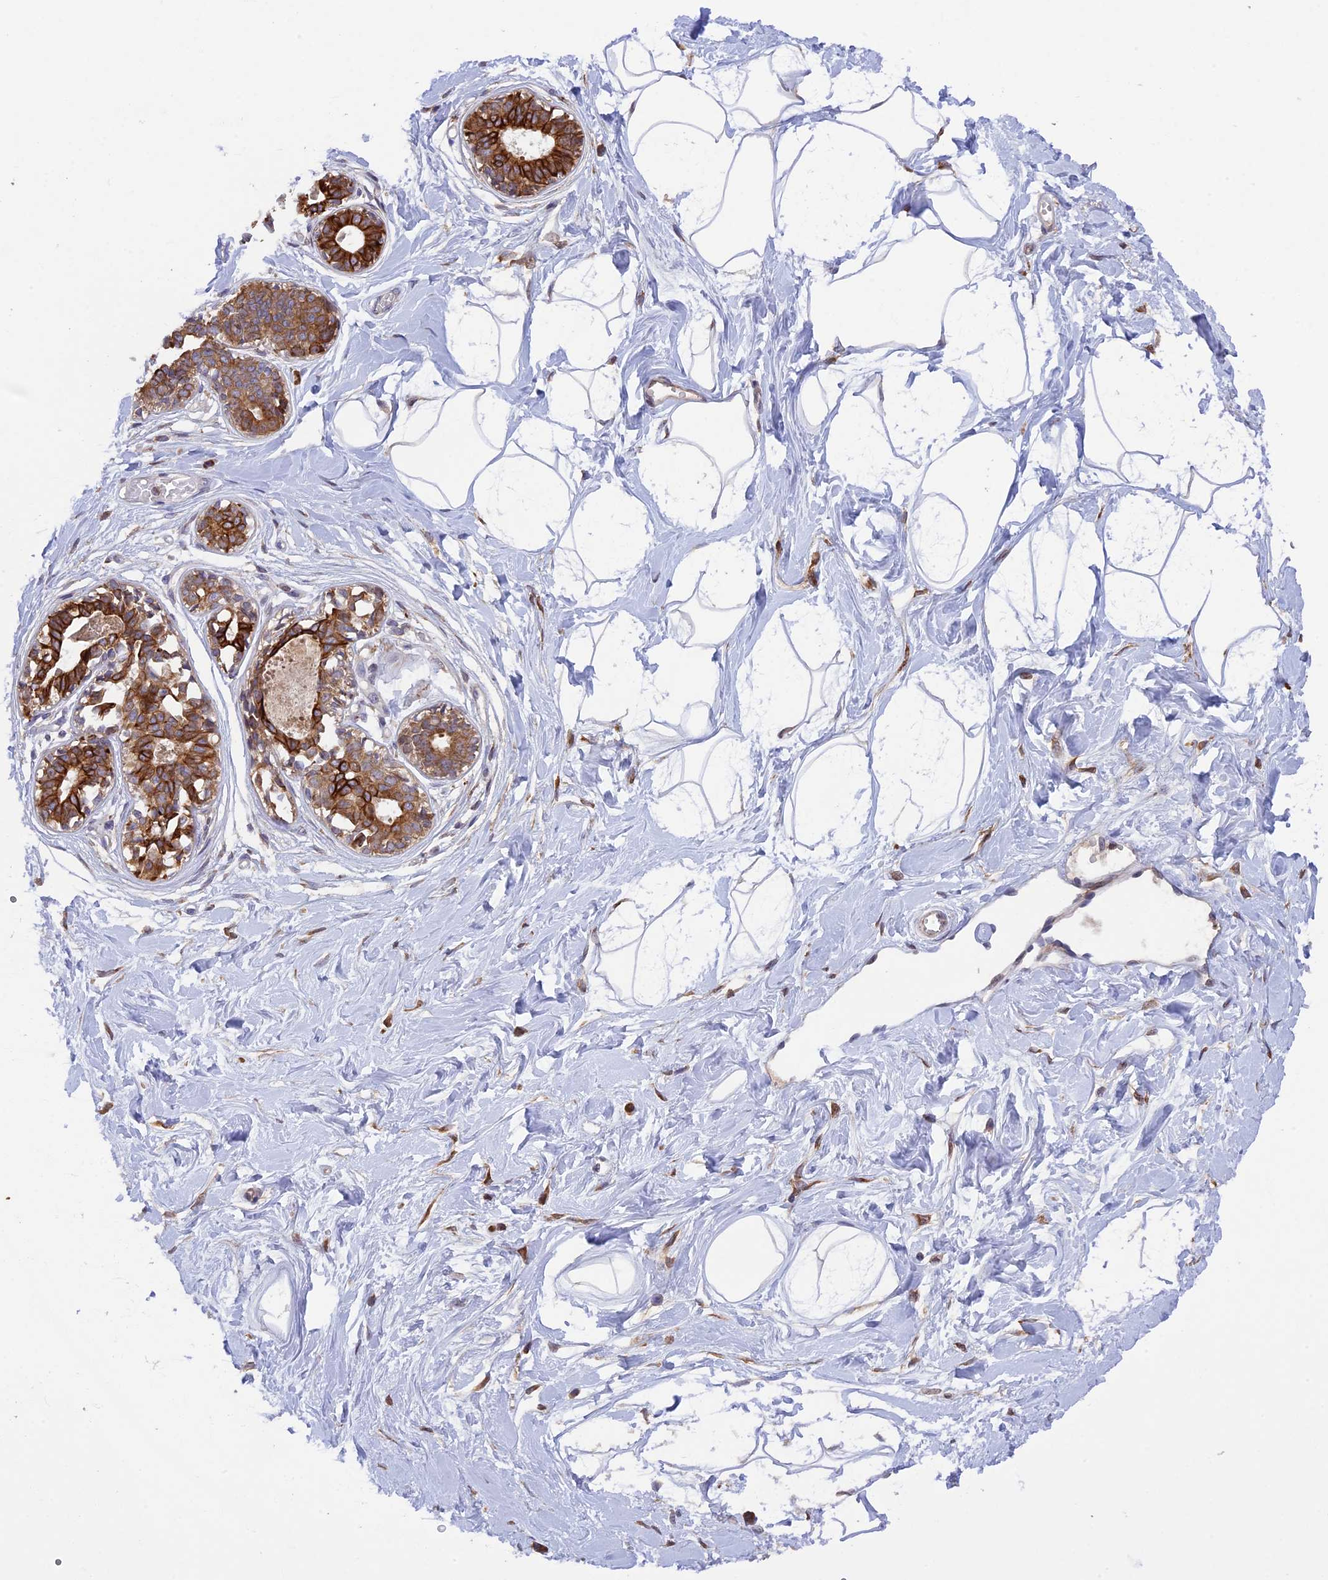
{"staining": {"intensity": "negative", "quantity": "none", "location": "none"}, "tissue": "breast", "cell_type": "Adipocytes", "image_type": "normal", "snomed": [{"axis": "morphology", "description": "Normal tissue, NOS"}, {"axis": "topography", "description": "Breast"}], "caption": "Immunohistochemistry of normal human breast exhibits no expression in adipocytes. (Immunohistochemistry, brightfield microscopy, high magnification).", "gene": "DMRTA2", "patient": {"sex": "female", "age": 45}}